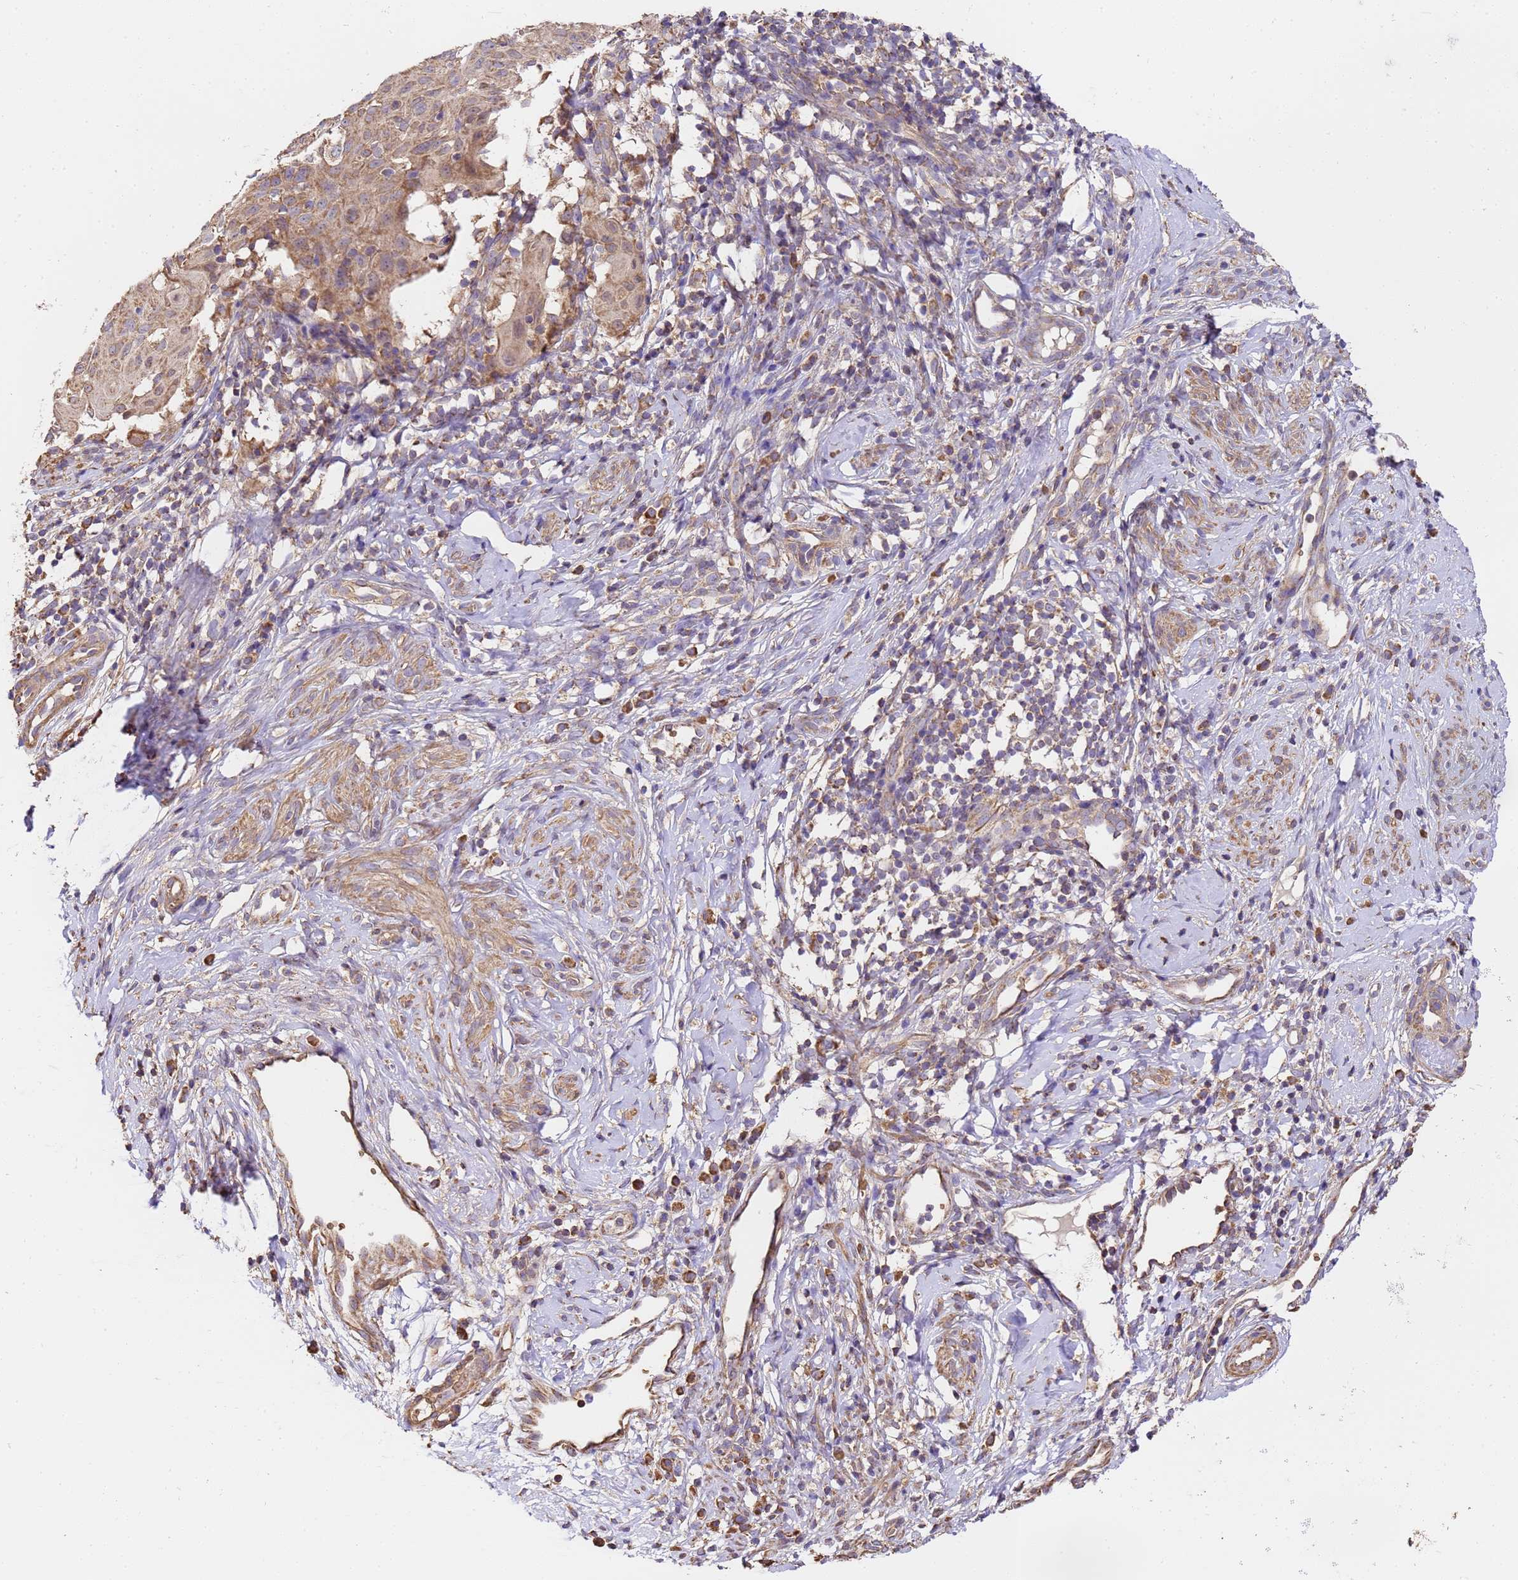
{"staining": {"intensity": "moderate", "quantity": ">75%", "location": "cytoplasmic/membranous"}, "tissue": "cervical cancer", "cell_type": "Tumor cells", "image_type": "cancer", "snomed": [{"axis": "morphology", "description": "Squamous cell carcinoma, NOS"}, {"axis": "topography", "description": "Cervix"}], "caption": "Immunohistochemical staining of squamous cell carcinoma (cervical) shows moderate cytoplasmic/membranous protein positivity in about >75% of tumor cells. (Brightfield microscopy of DAB IHC at high magnification).", "gene": "LRRIQ1", "patient": {"sex": "female", "age": 70}}